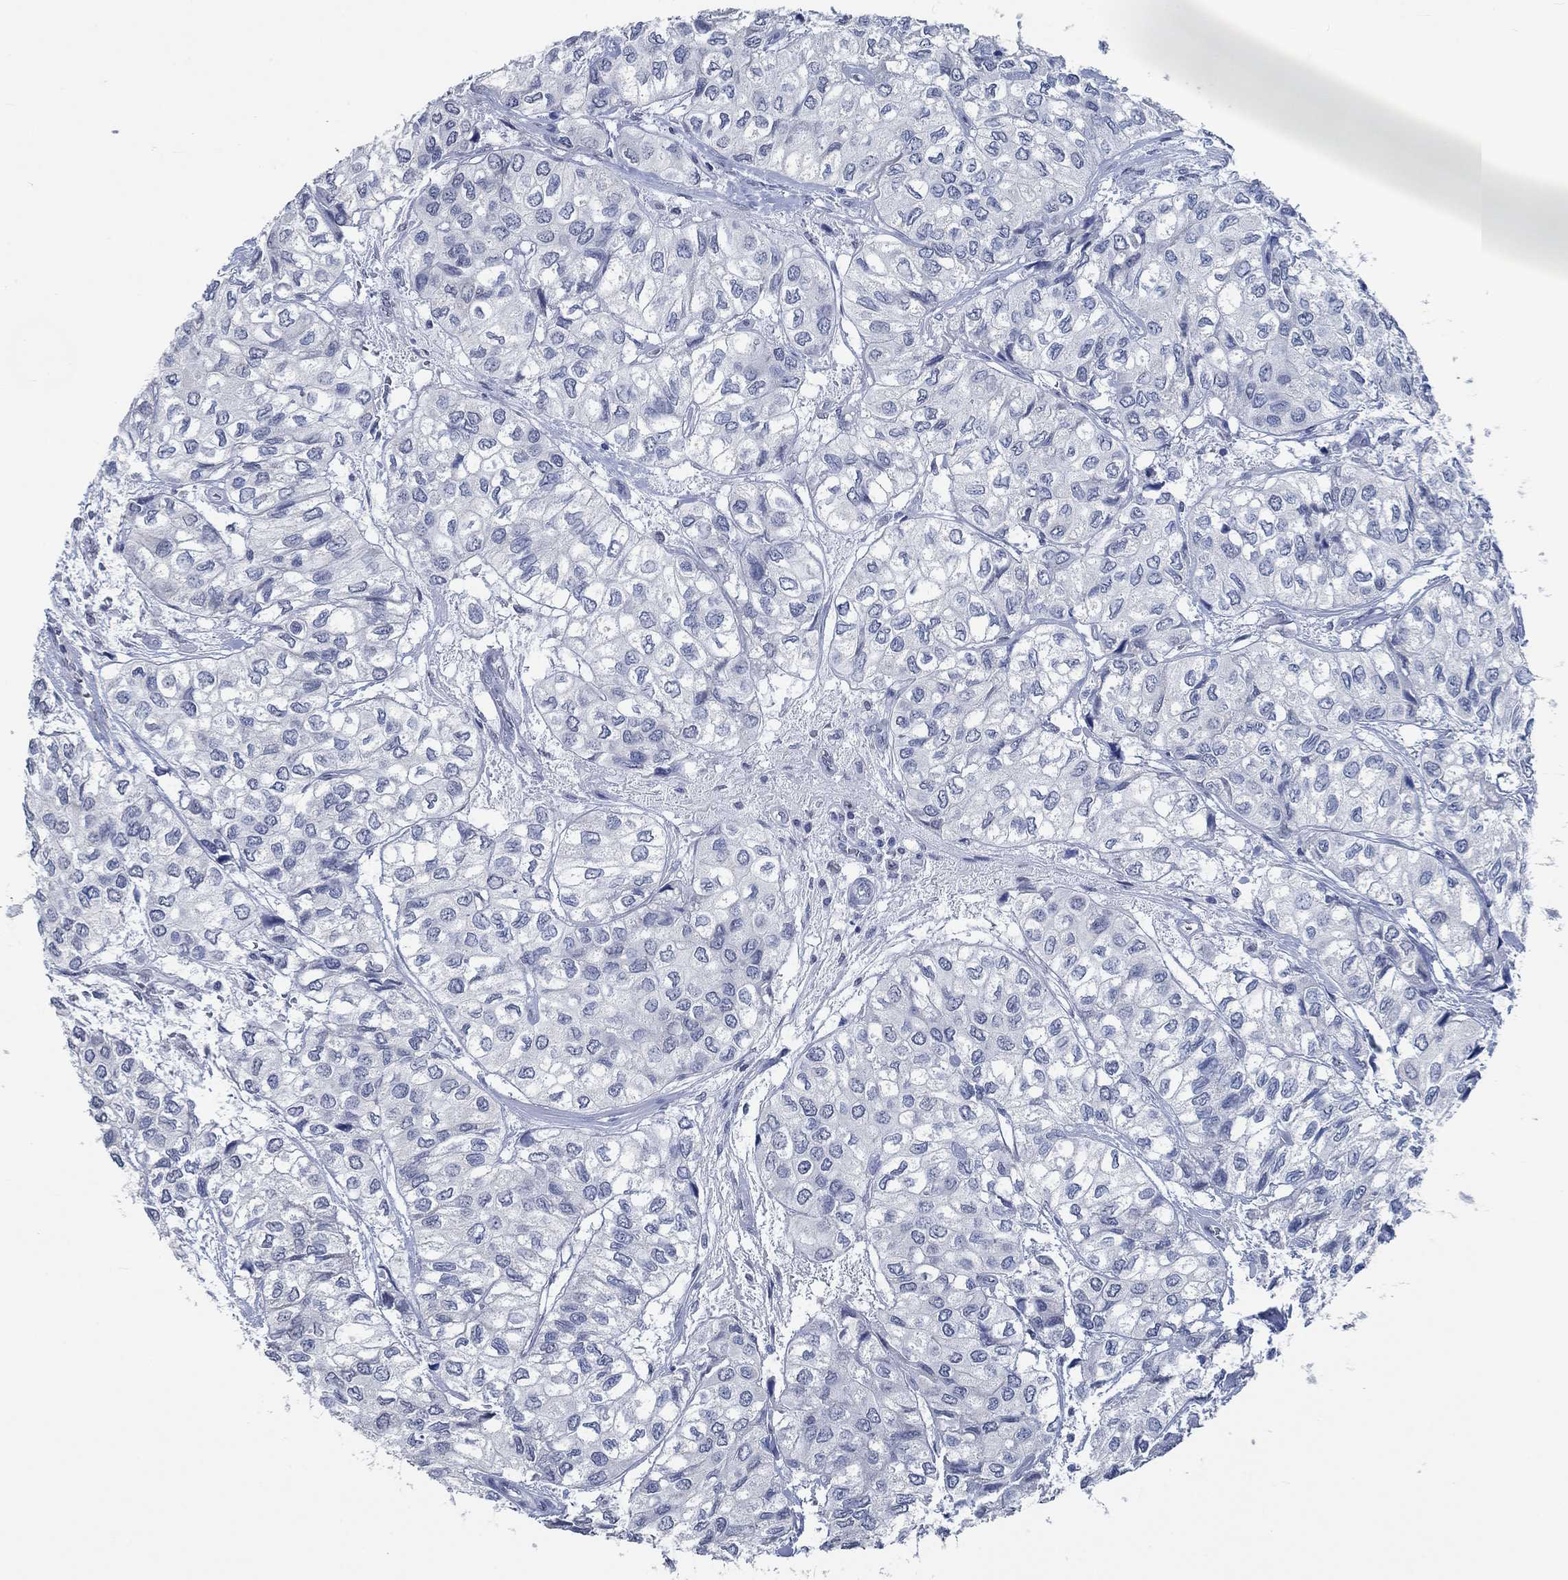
{"staining": {"intensity": "negative", "quantity": "none", "location": "none"}, "tissue": "urothelial cancer", "cell_type": "Tumor cells", "image_type": "cancer", "snomed": [{"axis": "morphology", "description": "Urothelial carcinoma, High grade"}, {"axis": "topography", "description": "Urinary bladder"}], "caption": "Immunohistochemistry (IHC) image of human urothelial cancer stained for a protein (brown), which displays no staining in tumor cells.", "gene": "OBSCN", "patient": {"sex": "male", "age": 73}}